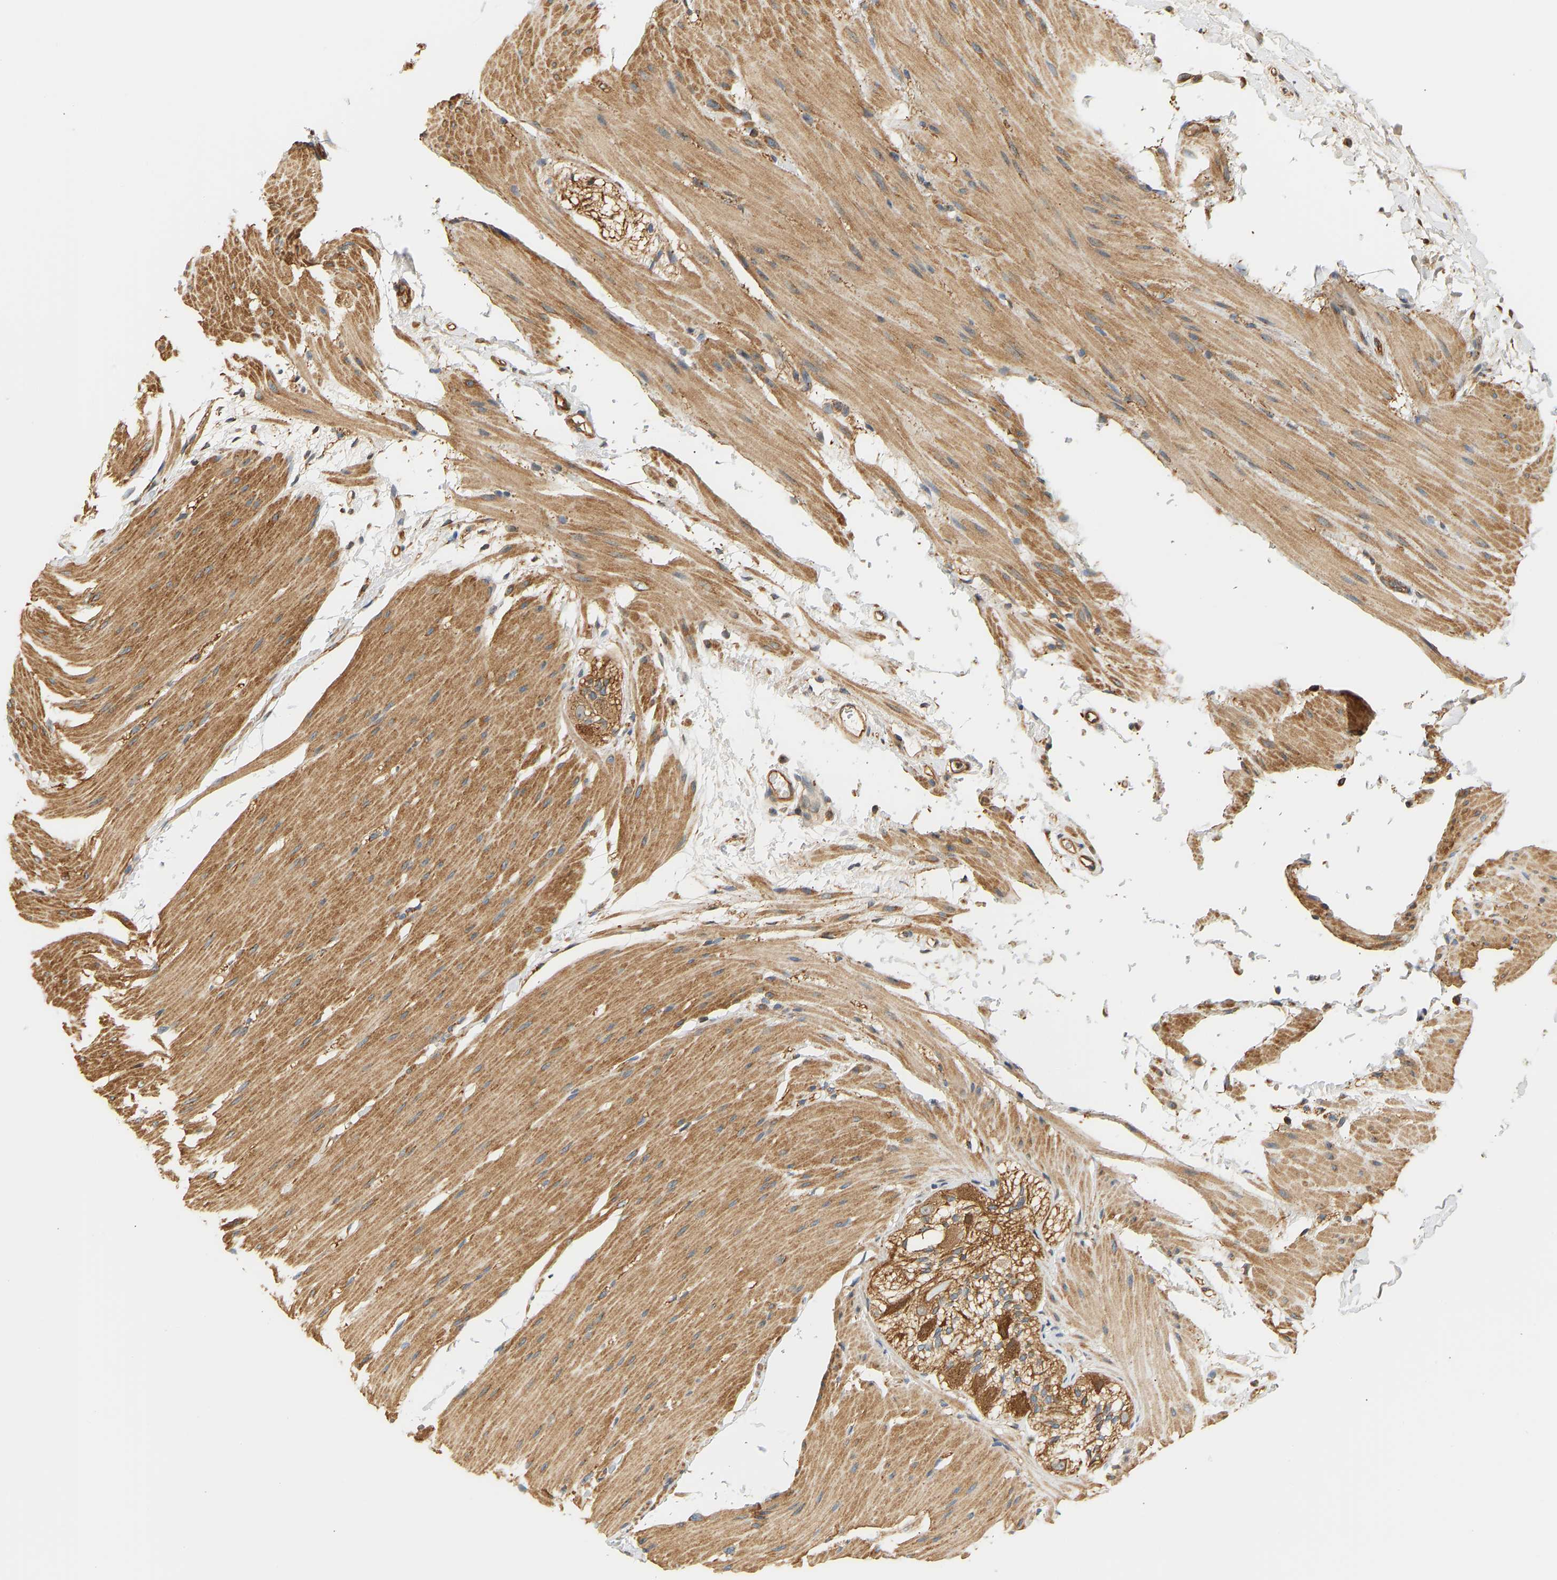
{"staining": {"intensity": "moderate", "quantity": ">75%", "location": "cytoplasmic/membranous"}, "tissue": "smooth muscle", "cell_type": "Smooth muscle cells", "image_type": "normal", "snomed": [{"axis": "morphology", "description": "Normal tissue, NOS"}, {"axis": "topography", "description": "Smooth muscle"}, {"axis": "topography", "description": "Colon"}], "caption": "High-magnification brightfield microscopy of normal smooth muscle stained with DAB (brown) and counterstained with hematoxylin (blue). smooth muscle cells exhibit moderate cytoplasmic/membranous expression is seen in approximately>75% of cells.", "gene": "CEP57", "patient": {"sex": "male", "age": 67}}